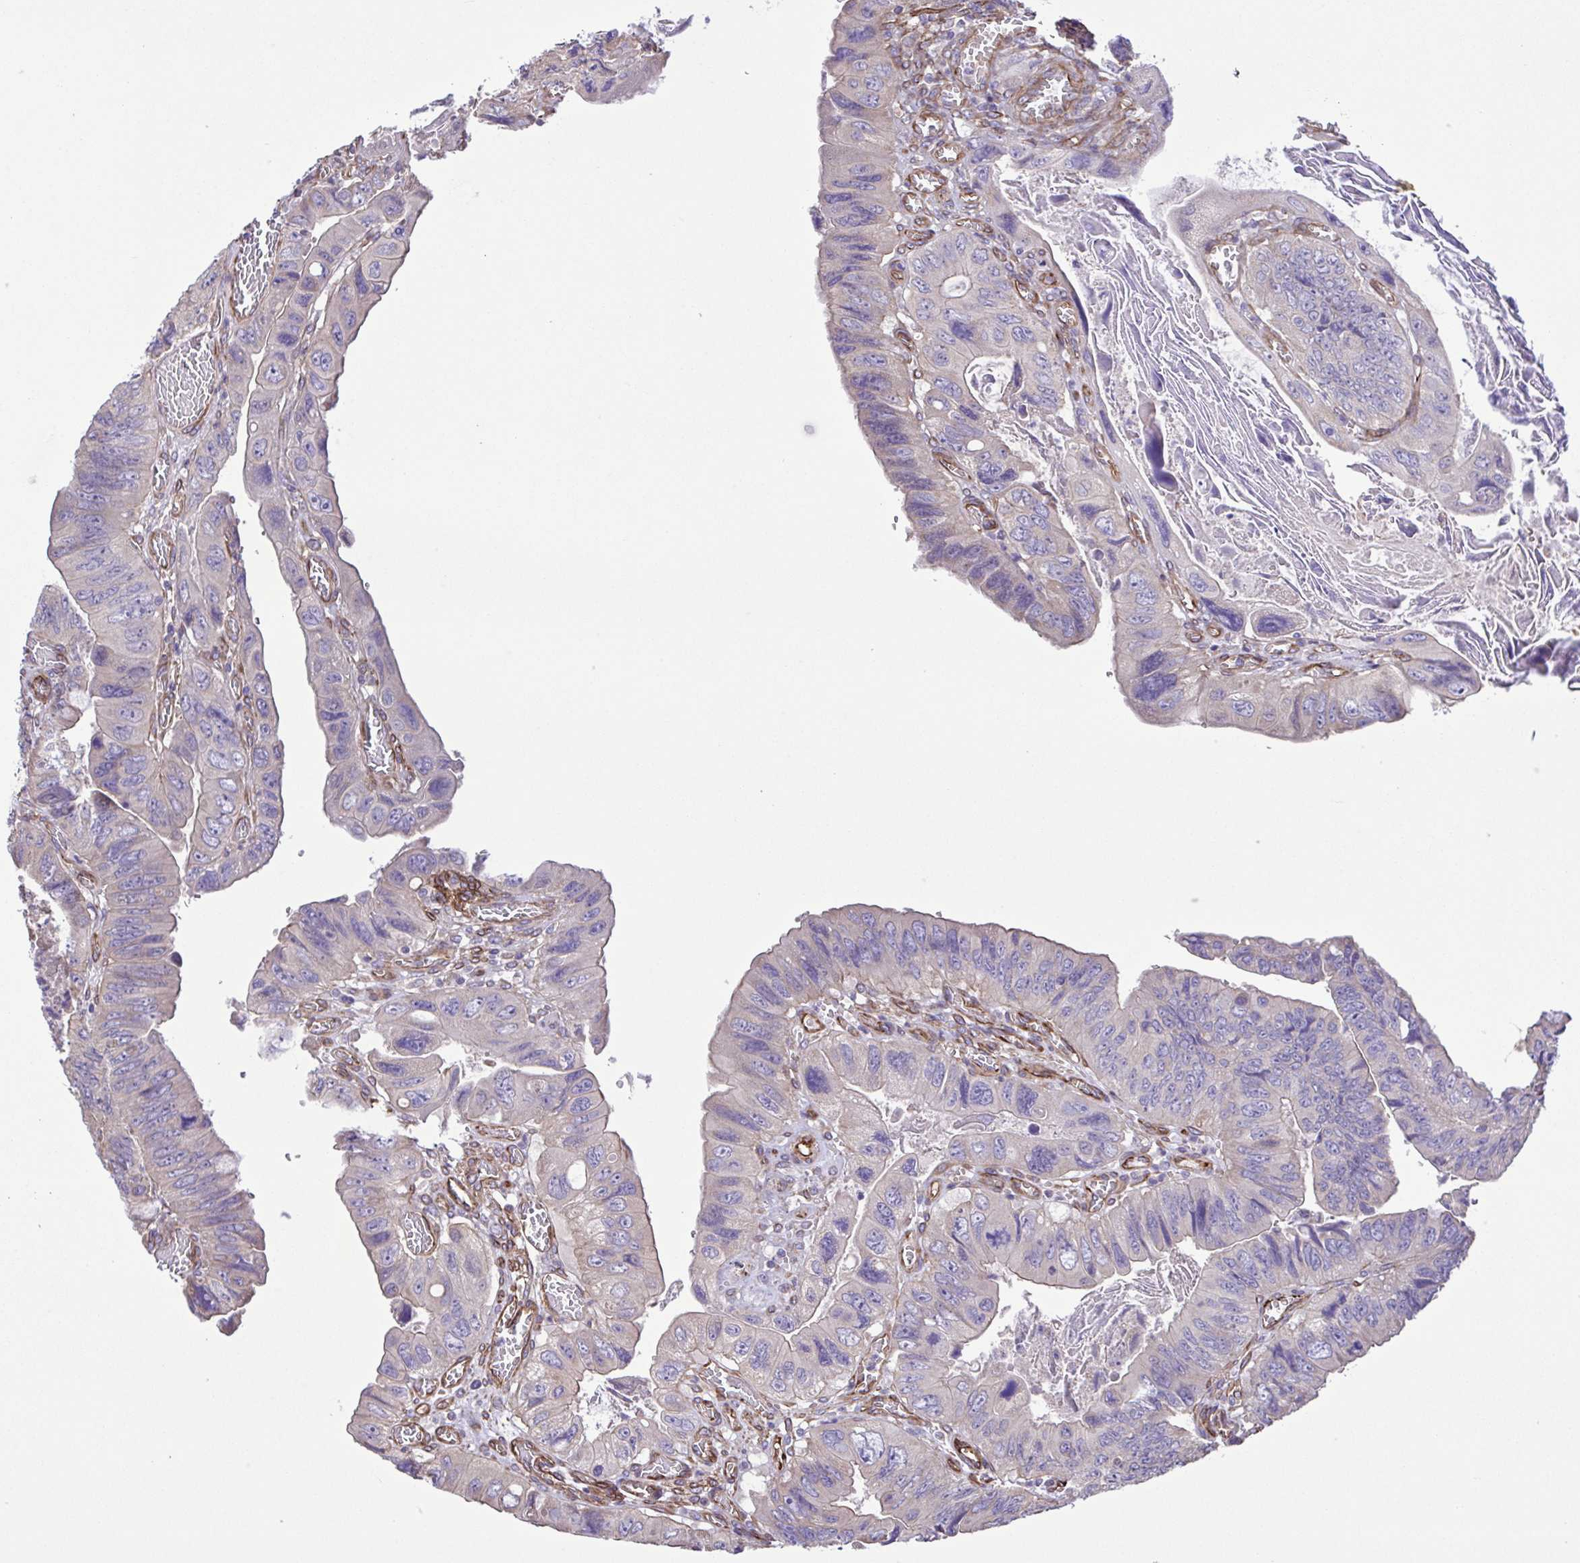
{"staining": {"intensity": "negative", "quantity": "none", "location": "none"}, "tissue": "colorectal cancer", "cell_type": "Tumor cells", "image_type": "cancer", "snomed": [{"axis": "morphology", "description": "Adenocarcinoma, NOS"}, {"axis": "topography", "description": "Colon"}], "caption": "Adenocarcinoma (colorectal) was stained to show a protein in brown. There is no significant positivity in tumor cells. The staining was performed using DAB to visualize the protein expression in brown, while the nuclei were stained in blue with hematoxylin (Magnification: 20x).", "gene": "FLT1", "patient": {"sex": "female", "age": 84}}